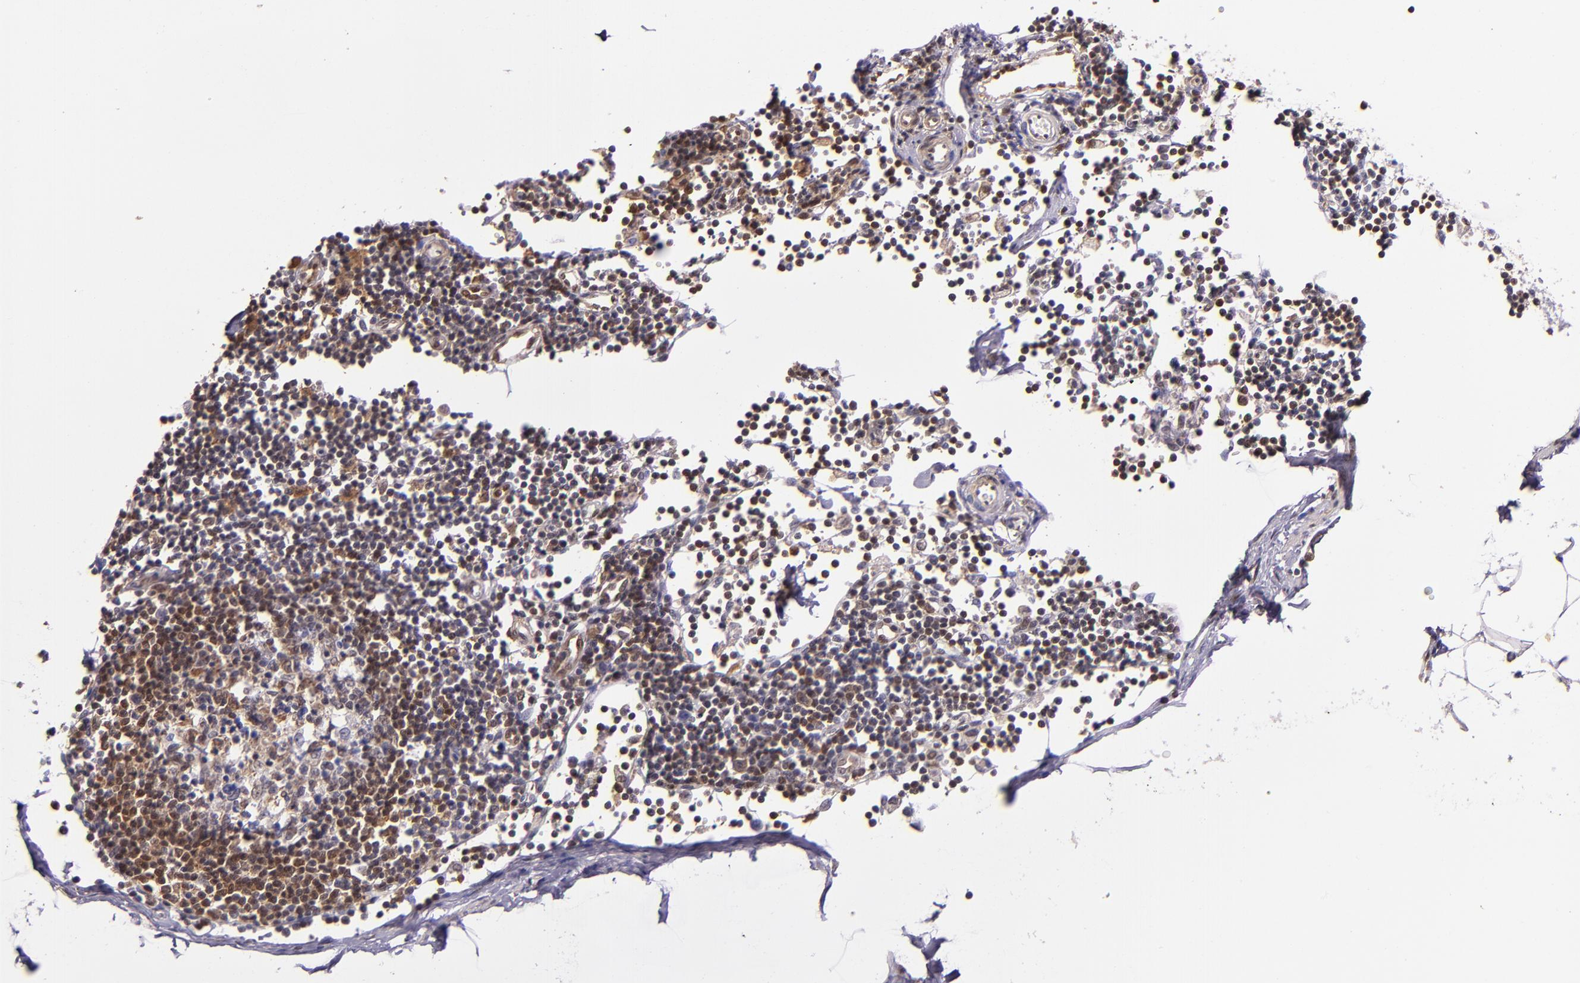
{"staining": {"intensity": "negative", "quantity": "none", "location": "none"}, "tissue": "adipose tissue", "cell_type": "Adipocytes", "image_type": "normal", "snomed": [{"axis": "morphology", "description": "Normal tissue, NOS"}, {"axis": "morphology", "description": "Adenocarcinoma, NOS"}, {"axis": "topography", "description": "Colon"}, {"axis": "topography", "description": "Peripheral nerve tissue"}], "caption": "Immunohistochemical staining of benign adipose tissue reveals no significant positivity in adipocytes.", "gene": "STAT6", "patient": {"sex": "male", "age": 14}}